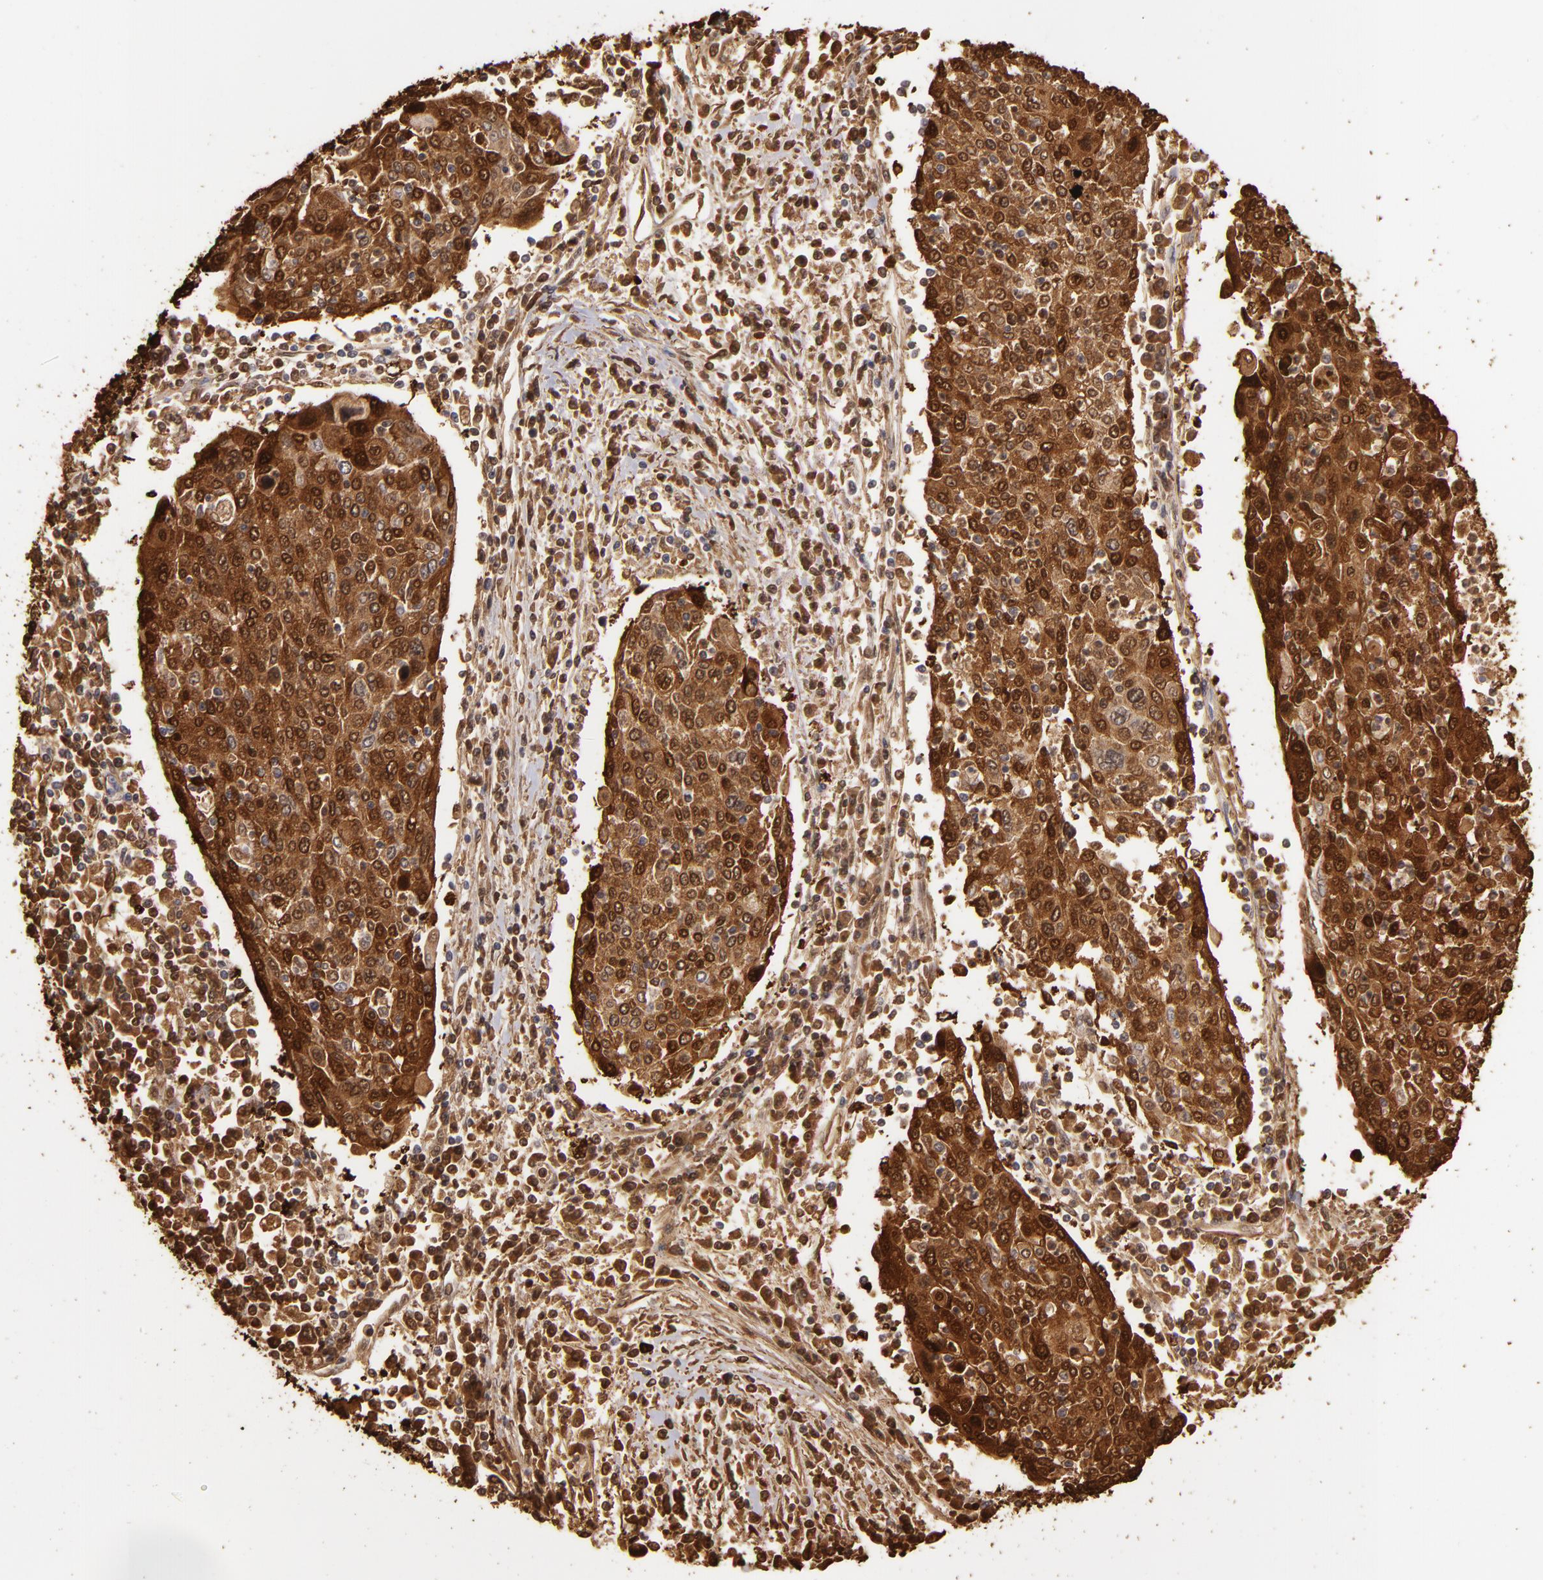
{"staining": {"intensity": "strong", "quantity": ">75%", "location": "cytoplasmic/membranous,nuclear"}, "tissue": "cervical cancer", "cell_type": "Tumor cells", "image_type": "cancer", "snomed": [{"axis": "morphology", "description": "Squamous cell carcinoma, NOS"}, {"axis": "topography", "description": "Cervix"}], "caption": "DAB immunohistochemical staining of squamous cell carcinoma (cervical) reveals strong cytoplasmic/membranous and nuclear protein expression in approximately >75% of tumor cells.", "gene": "S100A2", "patient": {"sex": "female", "age": 40}}